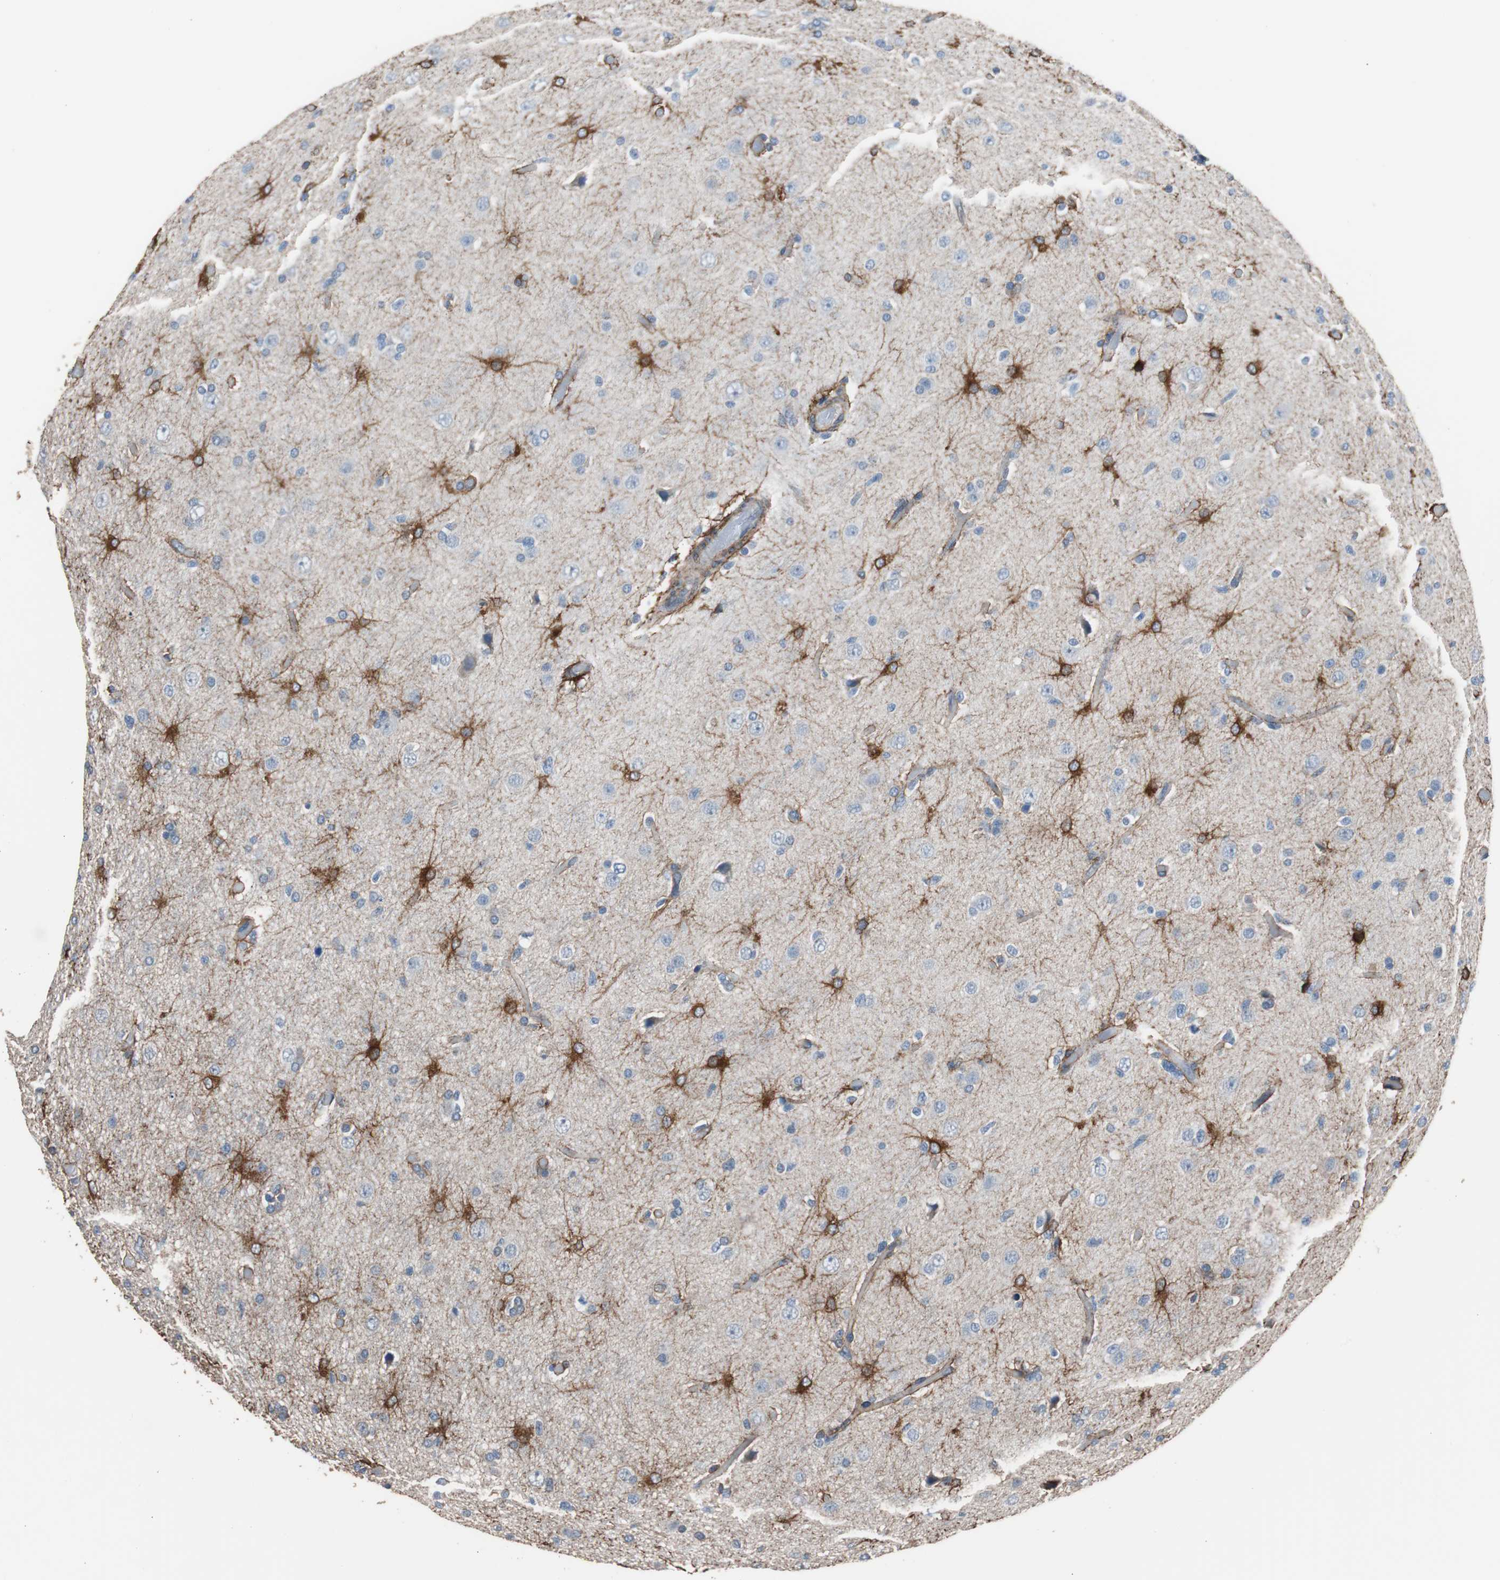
{"staining": {"intensity": "strong", "quantity": "25%-75%", "location": "cytoplasmic/membranous"}, "tissue": "glioma", "cell_type": "Tumor cells", "image_type": "cancer", "snomed": [{"axis": "morphology", "description": "Glioma, malignant, High grade"}, {"axis": "topography", "description": "Brain"}], "caption": "Strong cytoplasmic/membranous expression is appreciated in about 25%-75% of tumor cells in glioma.", "gene": "PBXIP1", "patient": {"sex": "male", "age": 33}}